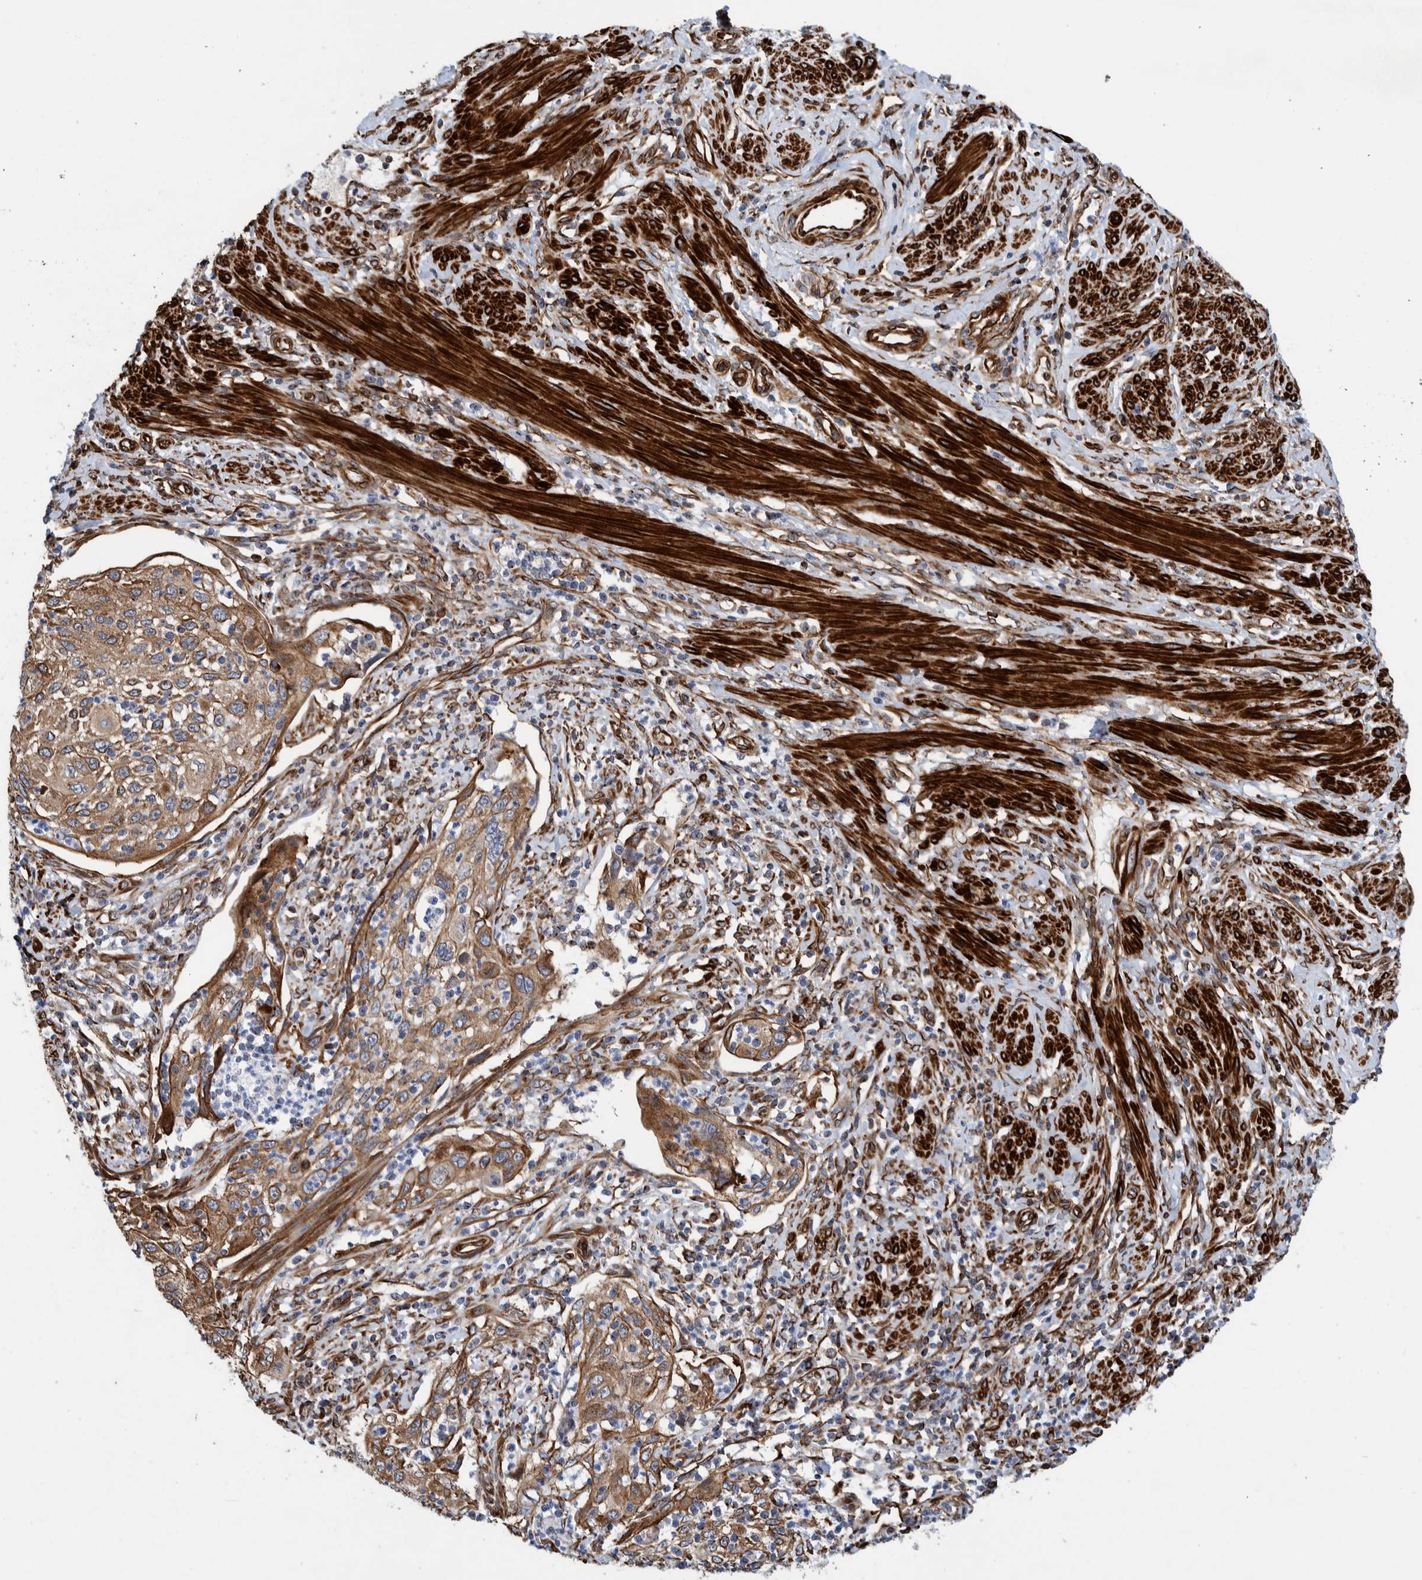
{"staining": {"intensity": "moderate", "quantity": ">75%", "location": "cytoplasmic/membranous"}, "tissue": "cervical cancer", "cell_type": "Tumor cells", "image_type": "cancer", "snomed": [{"axis": "morphology", "description": "Squamous cell carcinoma, NOS"}, {"axis": "topography", "description": "Cervix"}], "caption": "About >75% of tumor cells in human cervical squamous cell carcinoma demonstrate moderate cytoplasmic/membranous protein expression as visualized by brown immunohistochemical staining.", "gene": "CCDC57", "patient": {"sex": "female", "age": 70}}